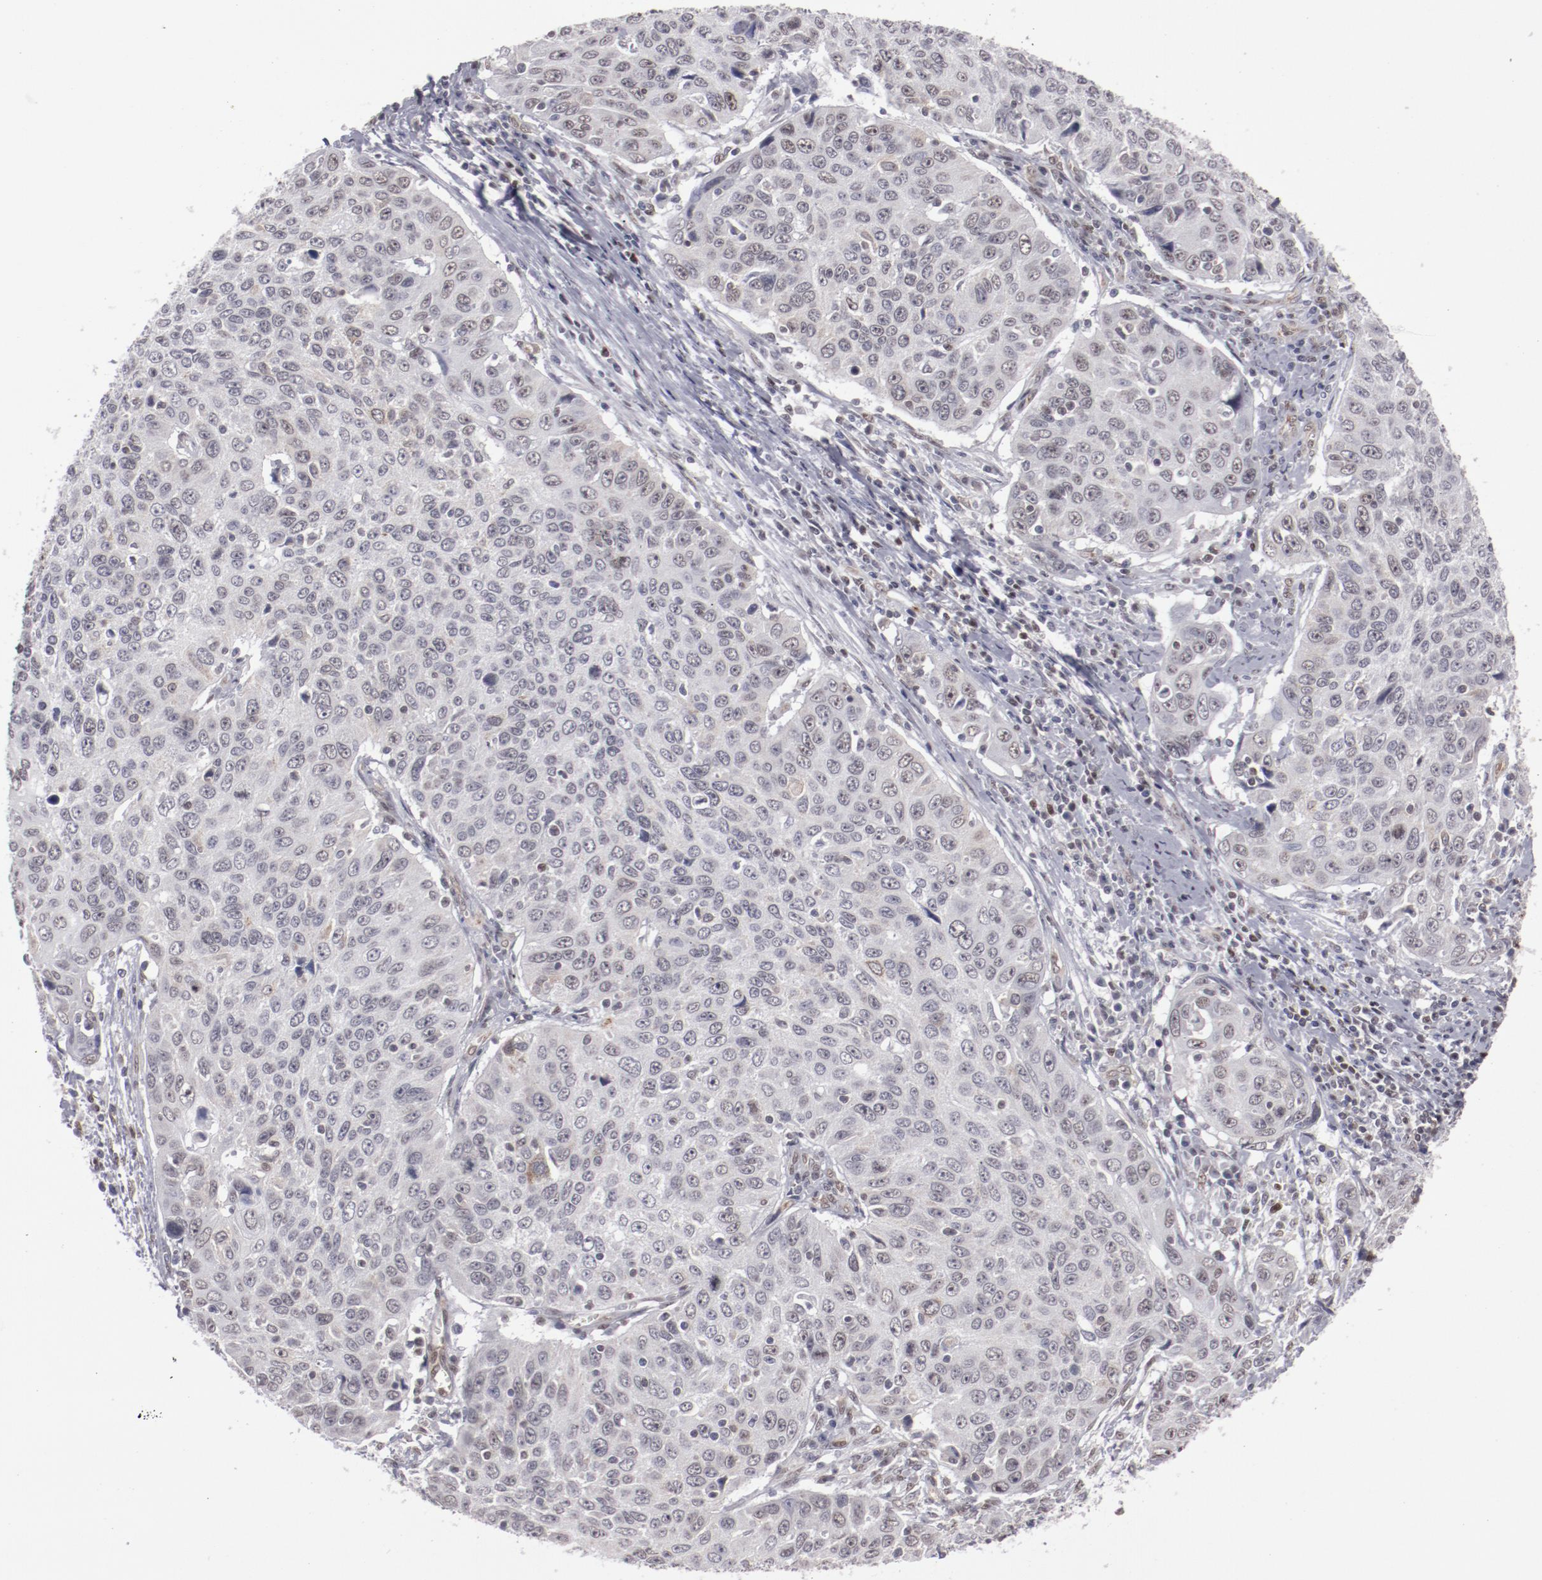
{"staining": {"intensity": "negative", "quantity": "none", "location": "none"}, "tissue": "cervical cancer", "cell_type": "Tumor cells", "image_type": "cancer", "snomed": [{"axis": "morphology", "description": "Squamous cell carcinoma, NOS"}, {"axis": "topography", "description": "Cervix"}], "caption": "Human squamous cell carcinoma (cervical) stained for a protein using immunohistochemistry shows no expression in tumor cells.", "gene": "LEF1", "patient": {"sex": "female", "age": 53}}